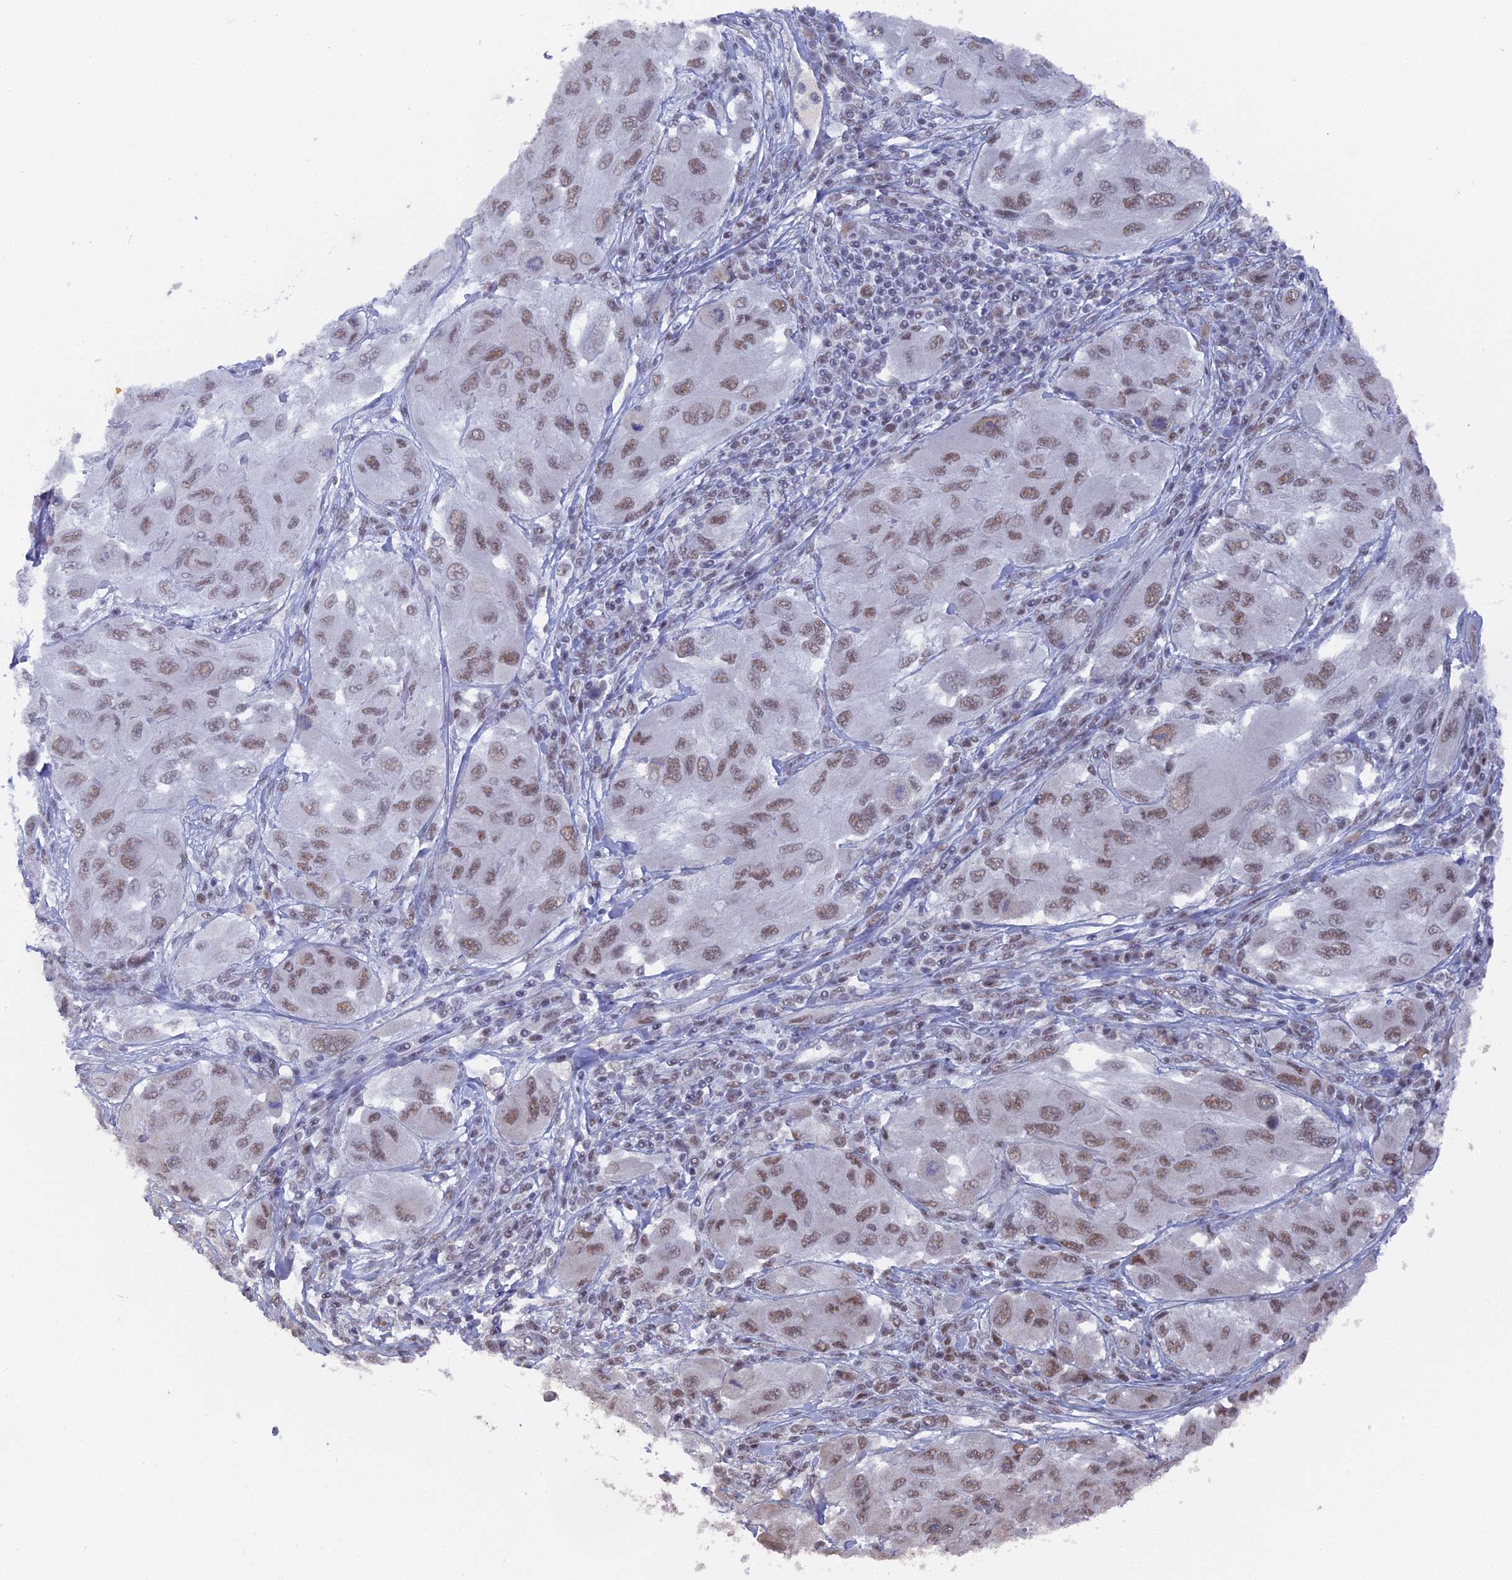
{"staining": {"intensity": "weak", "quantity": "25%-75%", "location": "nuclear"}, "tissue": "melanoma", "cell_type": "Tumor cells", "image_type": "cancer", "snomed": [{"axis": "morphology", "description": "Malignant melanoma, NOS"}, {"axis": "topography", "description": "Skin"}], "caption": "Protein expression analysis of human melanoma reveals weak nuclear expression in about 25%-75% of tumor cells.", "gene": "SF3A2", "patient": {"sex": "female", "age": 91}}